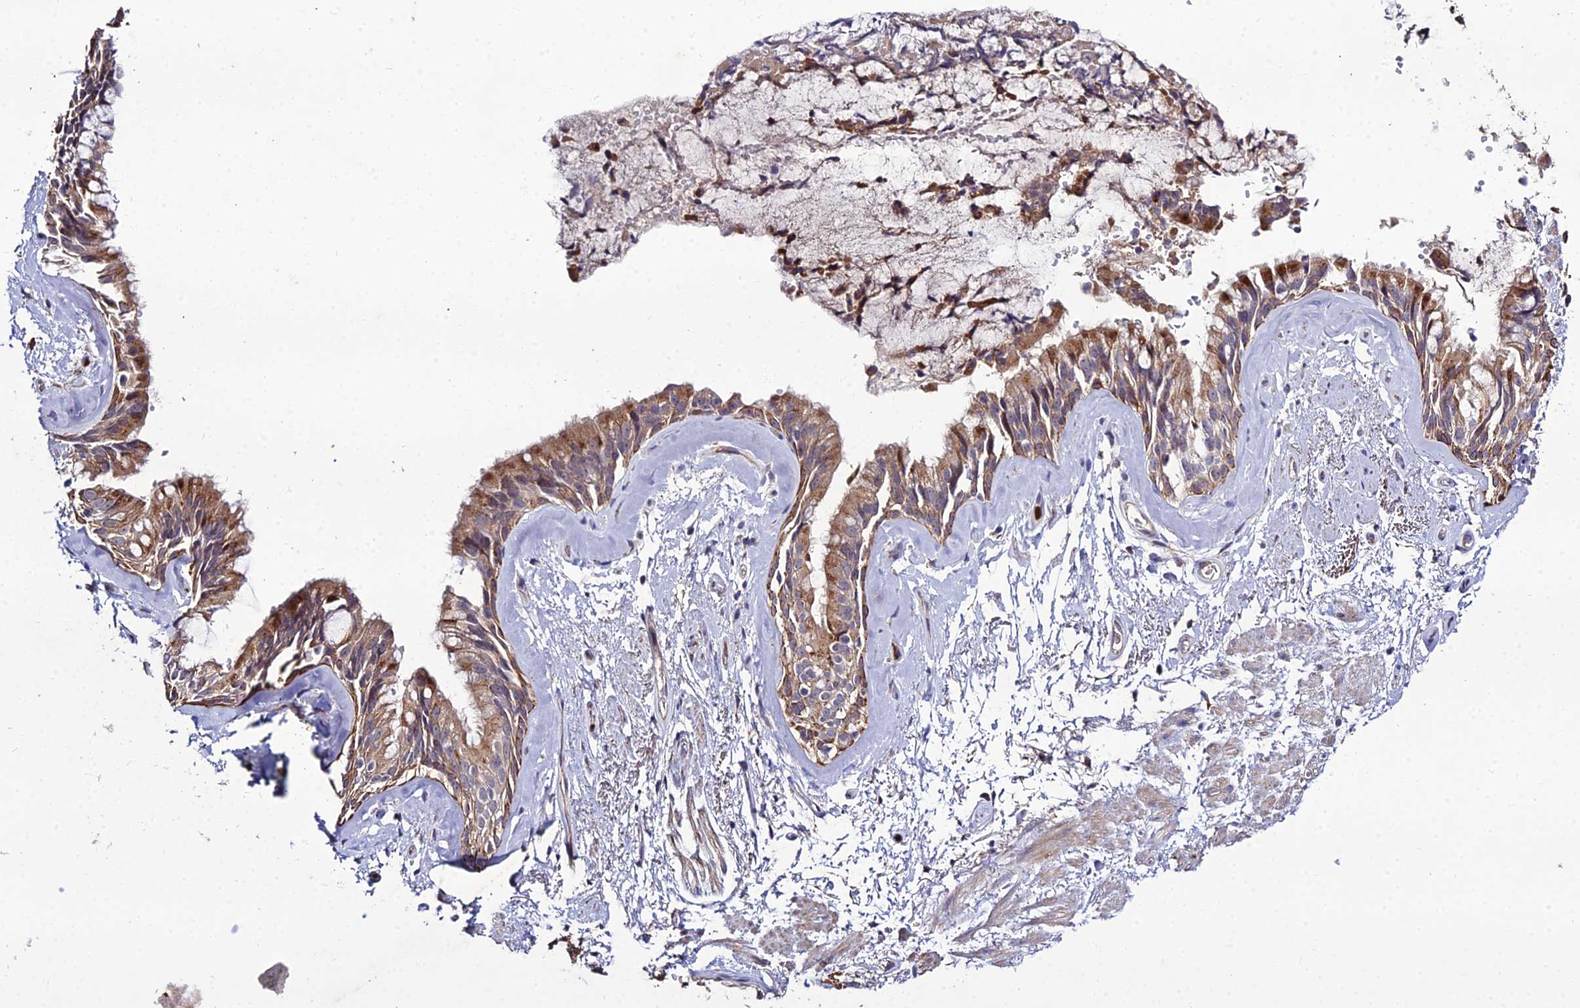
{"staining": {"intensity": "moderate", "quantity": ">75%", "location": "cytoplasmic/membranous"}, "tissue": "bronchus", "cell_type": "Respiratory epithelial cells", "image_type": "normal", "snomed": [{"axis": "morphology", "description": "Normal tissue, NOS"}, {"axis": "topography", "description": "Cartilage tissue"}, {"axis": "topography", "description": "Bronchus"}], "caption": "Respiratory epithelial cells demonstrate medium levels of moderate cytoplasmic/membranous expression in about >75% of cells in unremarkable bronchus. (Brightfield microscopy of DAB IHC at high magnification).", "gene": "EID2", "patient": {"sex": "female", "age": 66}}